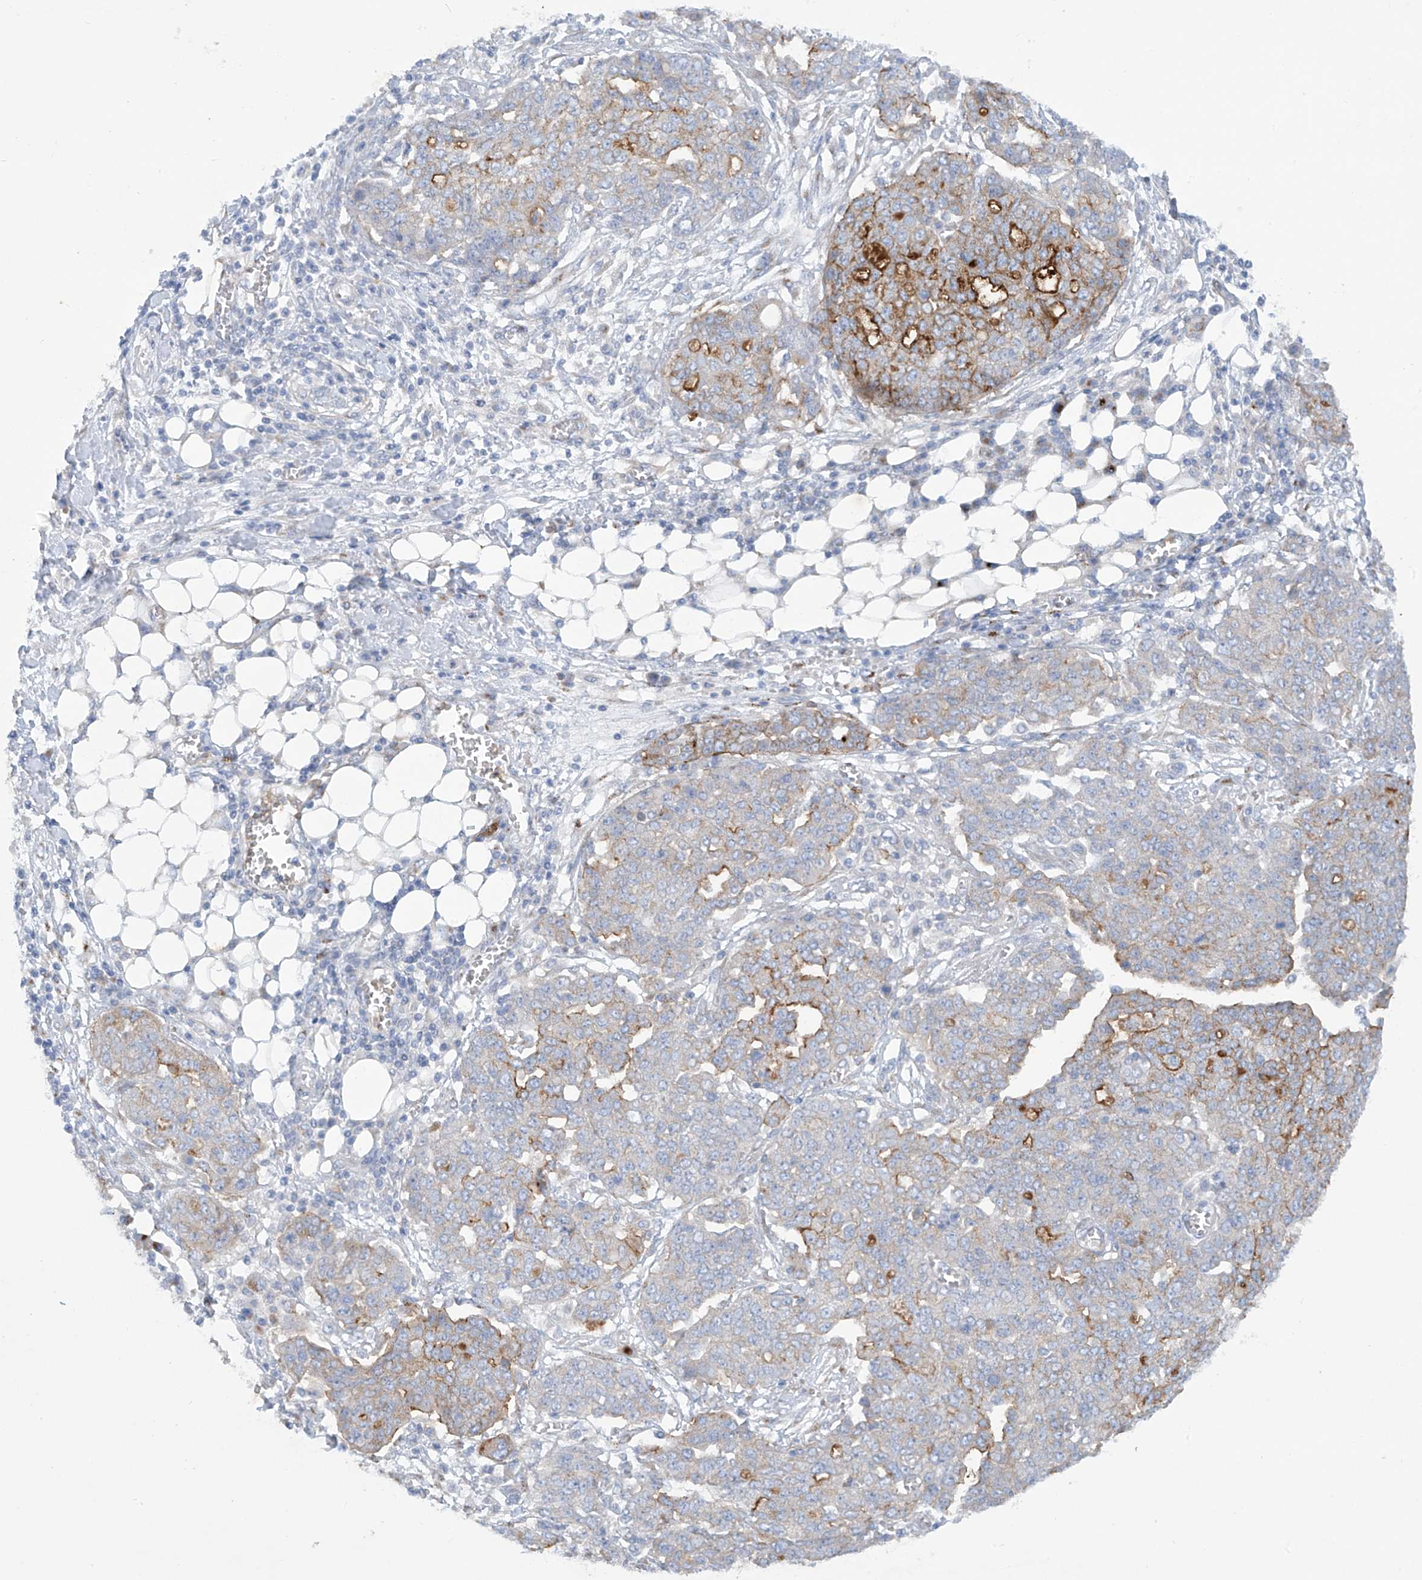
{"staining": {"intensity": "strong", "quantity": "<25%", "location": "cytoplasmic/membranous"}, "tissue": "ovarian cancer", "cell_type": "Tumor cells", "image_type": "cancer", "snomed": [{"axis": "morphology", "description": "Cystadenocarcinoma, serous, NOS"}, {"axis": "topography", "description": "Soft tissue"}, {"axis": "topography", "description": "Ovary"}], "caption": "Brown immunohistochemical staining in human serous cystadenocarcinoma (ovarian) shows strong cytoplasmic/membranous staining in about <25% of tumor cells.", "gene": "TRMT2B", "patient": {"sex": "female", "age": 57}}